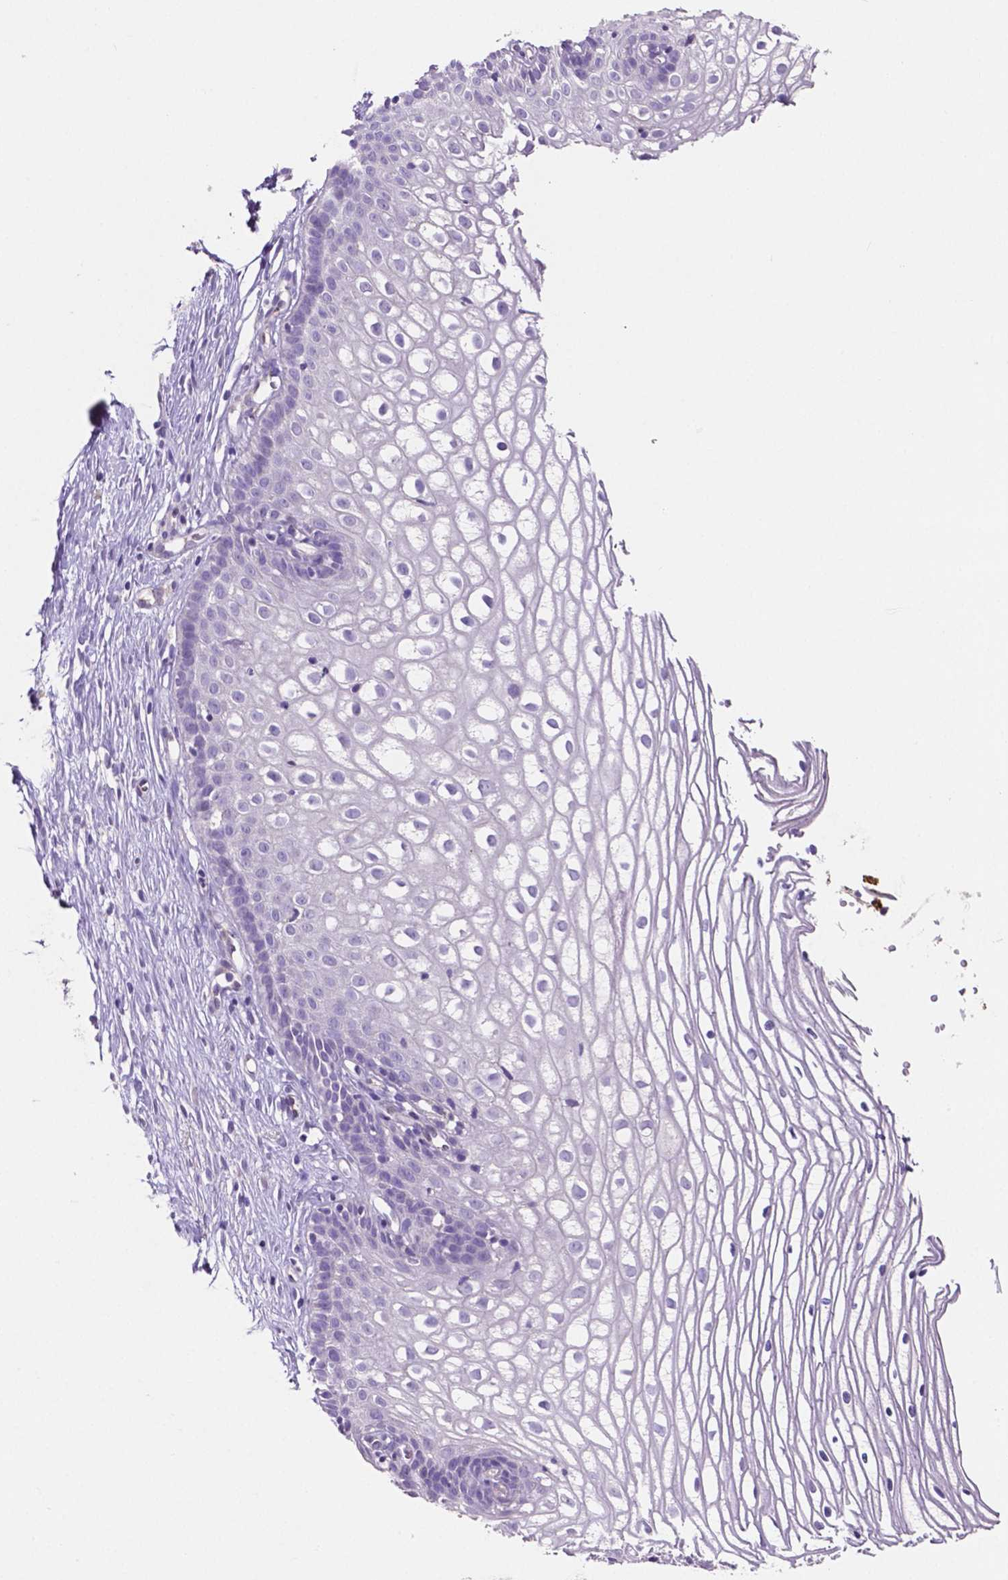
{"staining": {"intensity": "negative", "quantity": "none", "location": "none"}, "tissue": "cervix", "cell_type": "Glandular cells", "image_type": "normal", "snomed": [{"axis": "morphology", "description": "Normal tissue, NOS"}, {"axis": "topography", "description": "Cervix"}], "caption": "The photomicrograph exhibits no staining of glandular cells in benign cervix.", "gene": "MMP9", "patient": {"sex": "female", "age": 40}}